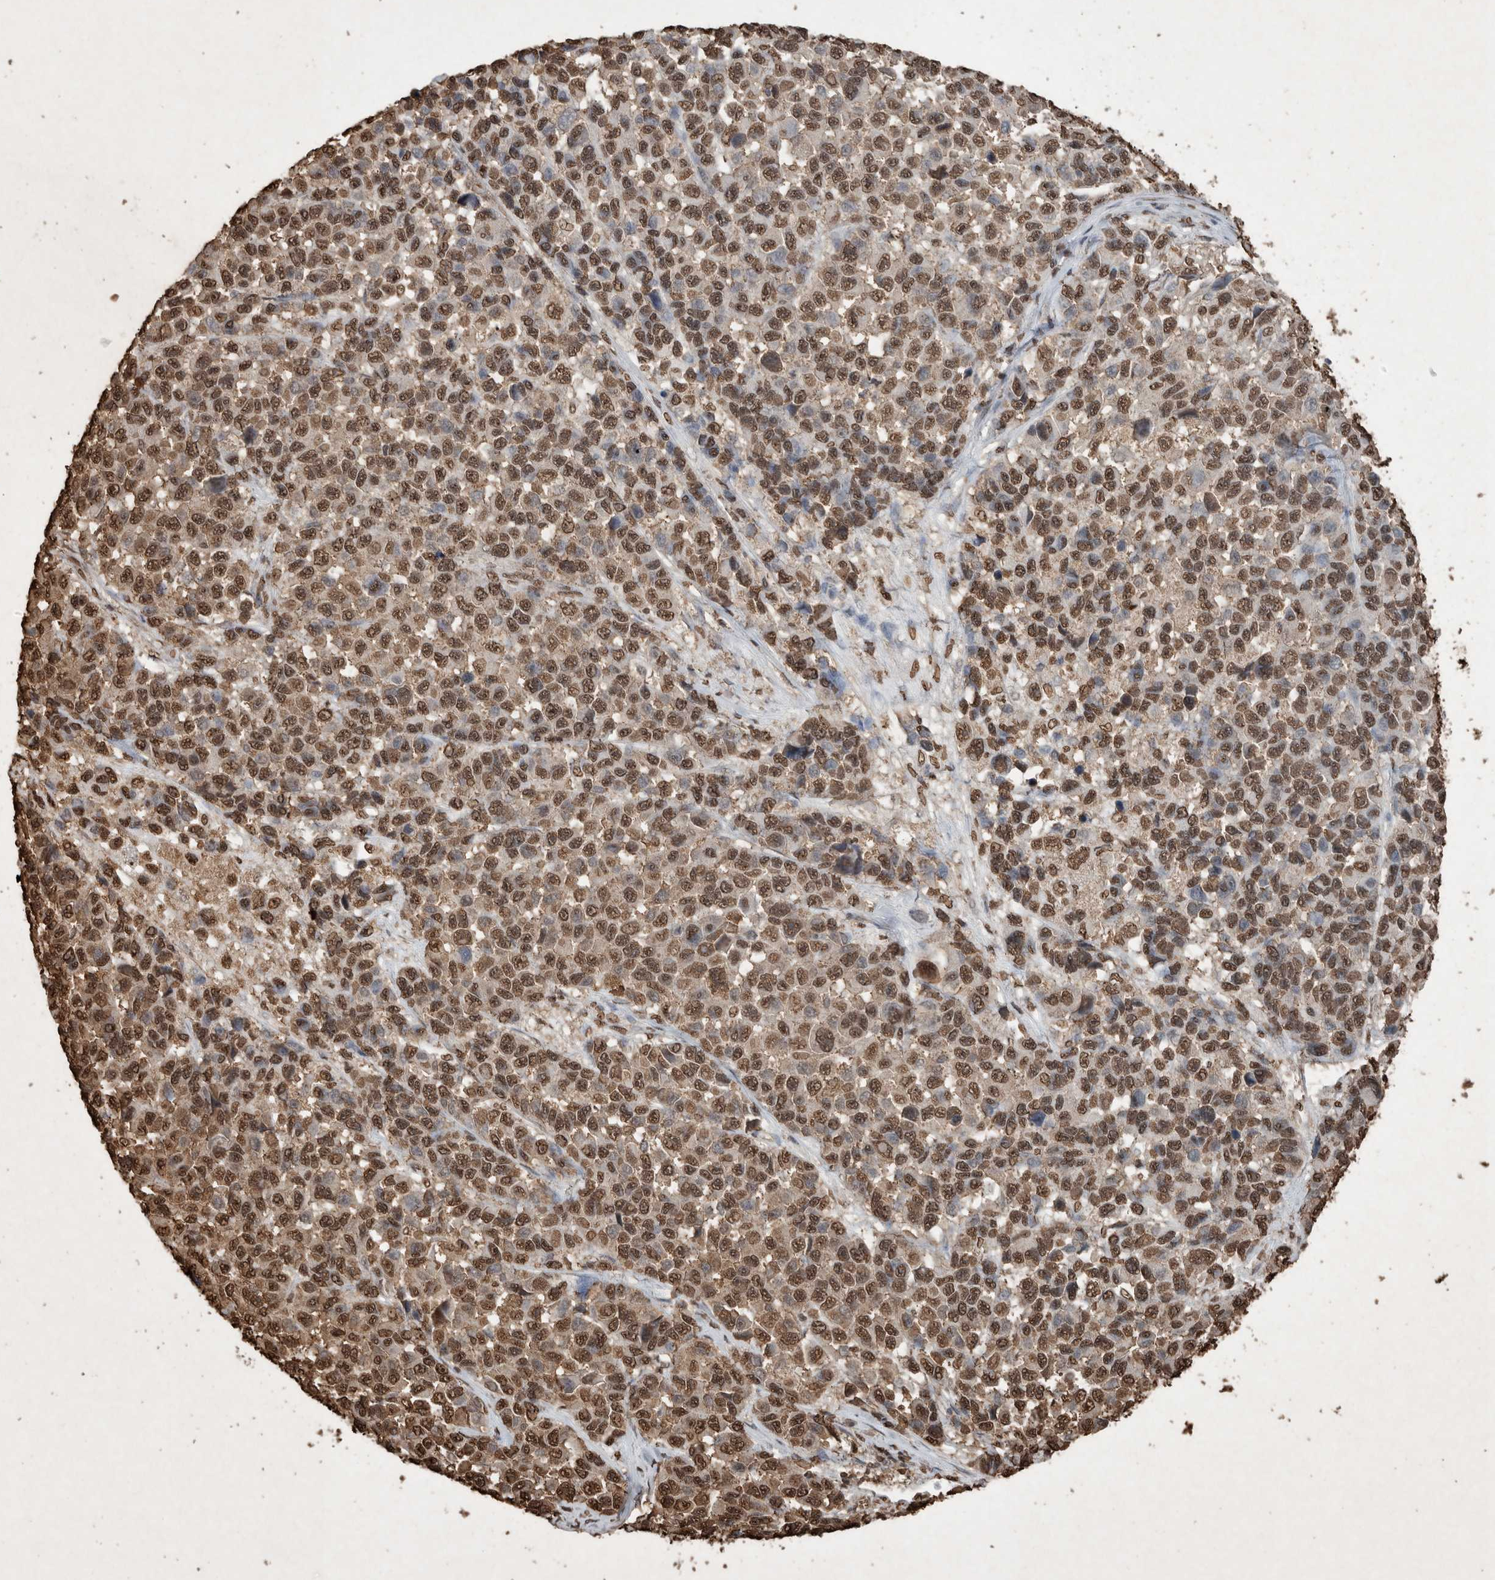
{"staining": {"intensity": "moderate", "quantity": ">75%", "location": "nuclear"}, "tissue": "melanoma", "cell_type": "Tumor cells", "image_type": "cancer", "snomed": [{"axis": "morphology", "description": "Malignant melanoma, NOS"}, {"axis": "topography", "description": "Skin"}], "caption": "Human malignant melanoma stained for a protein (brown) shows moderate nuclear positive staining in about >75% of tumor cells.", "gene": "FSTL3", "patient": {"sex": "male", "age": 53}}